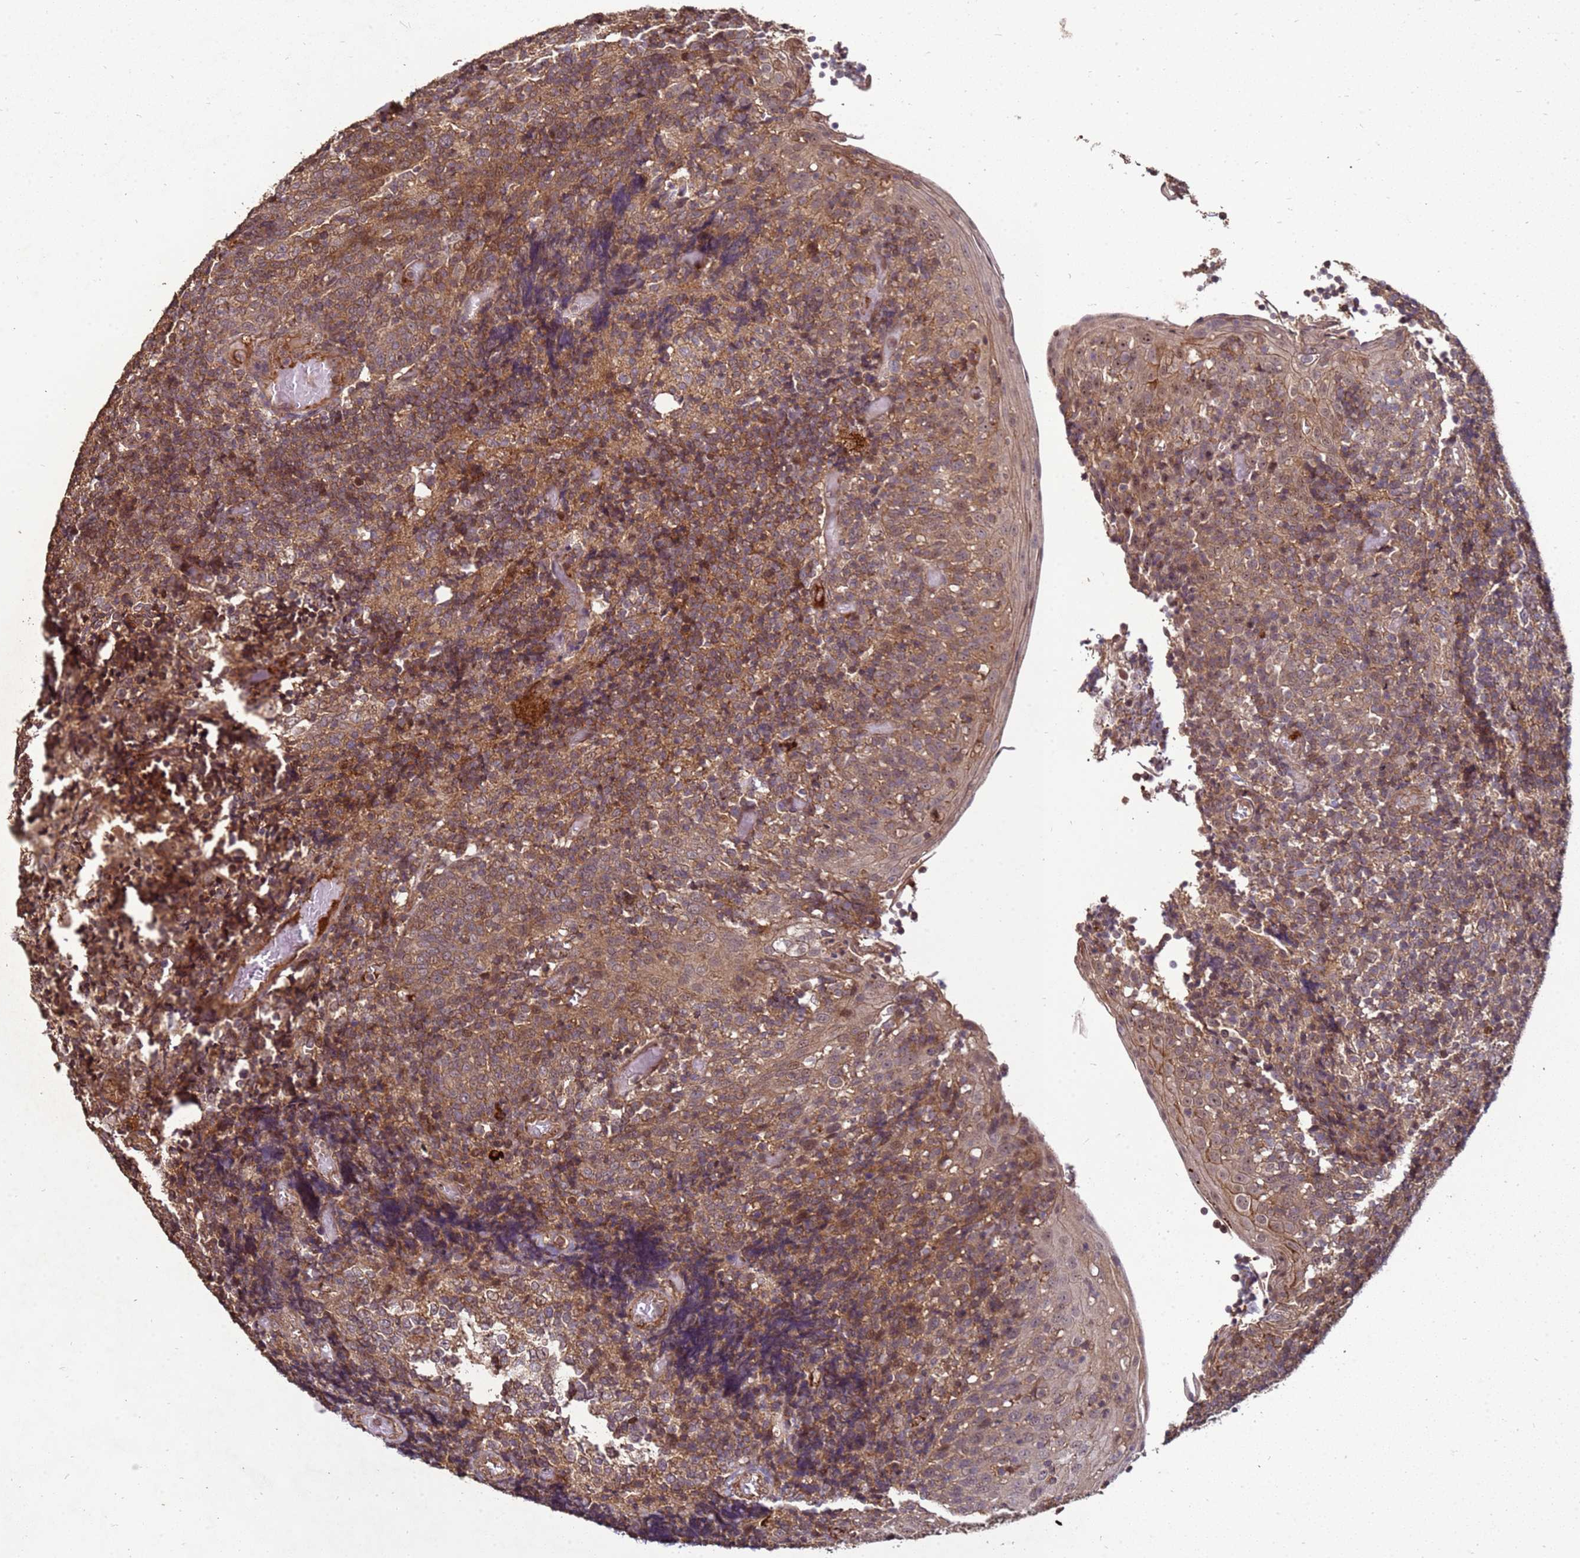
{"staining": {"intensity": "moderate", "quantity": ">75%", "location": "cytoplasmic/membranous"}, "tissue": "tonsil", "cell_type": "Germinal center cells", "image_type": "normal", "snomed": [{"axis": "morphology", "description": "Normal tissue, NOS"}, {"axis": "topography", "description": "Tonsil"}], "caption": "Immunohistochemistry (IHC) (DAB (3,3'-diaminobenzidine)) staining of benign human tonsil displays moderate cytoplasmic/membranous protein staining in approximately >75% of germinal center cells. (DAB (3,3'-diaminobenzidine) = brown stain, brightfield microscopy at high magnification).", "gene": "CRBN", "patient": {"sex": "female", "age": 19}}